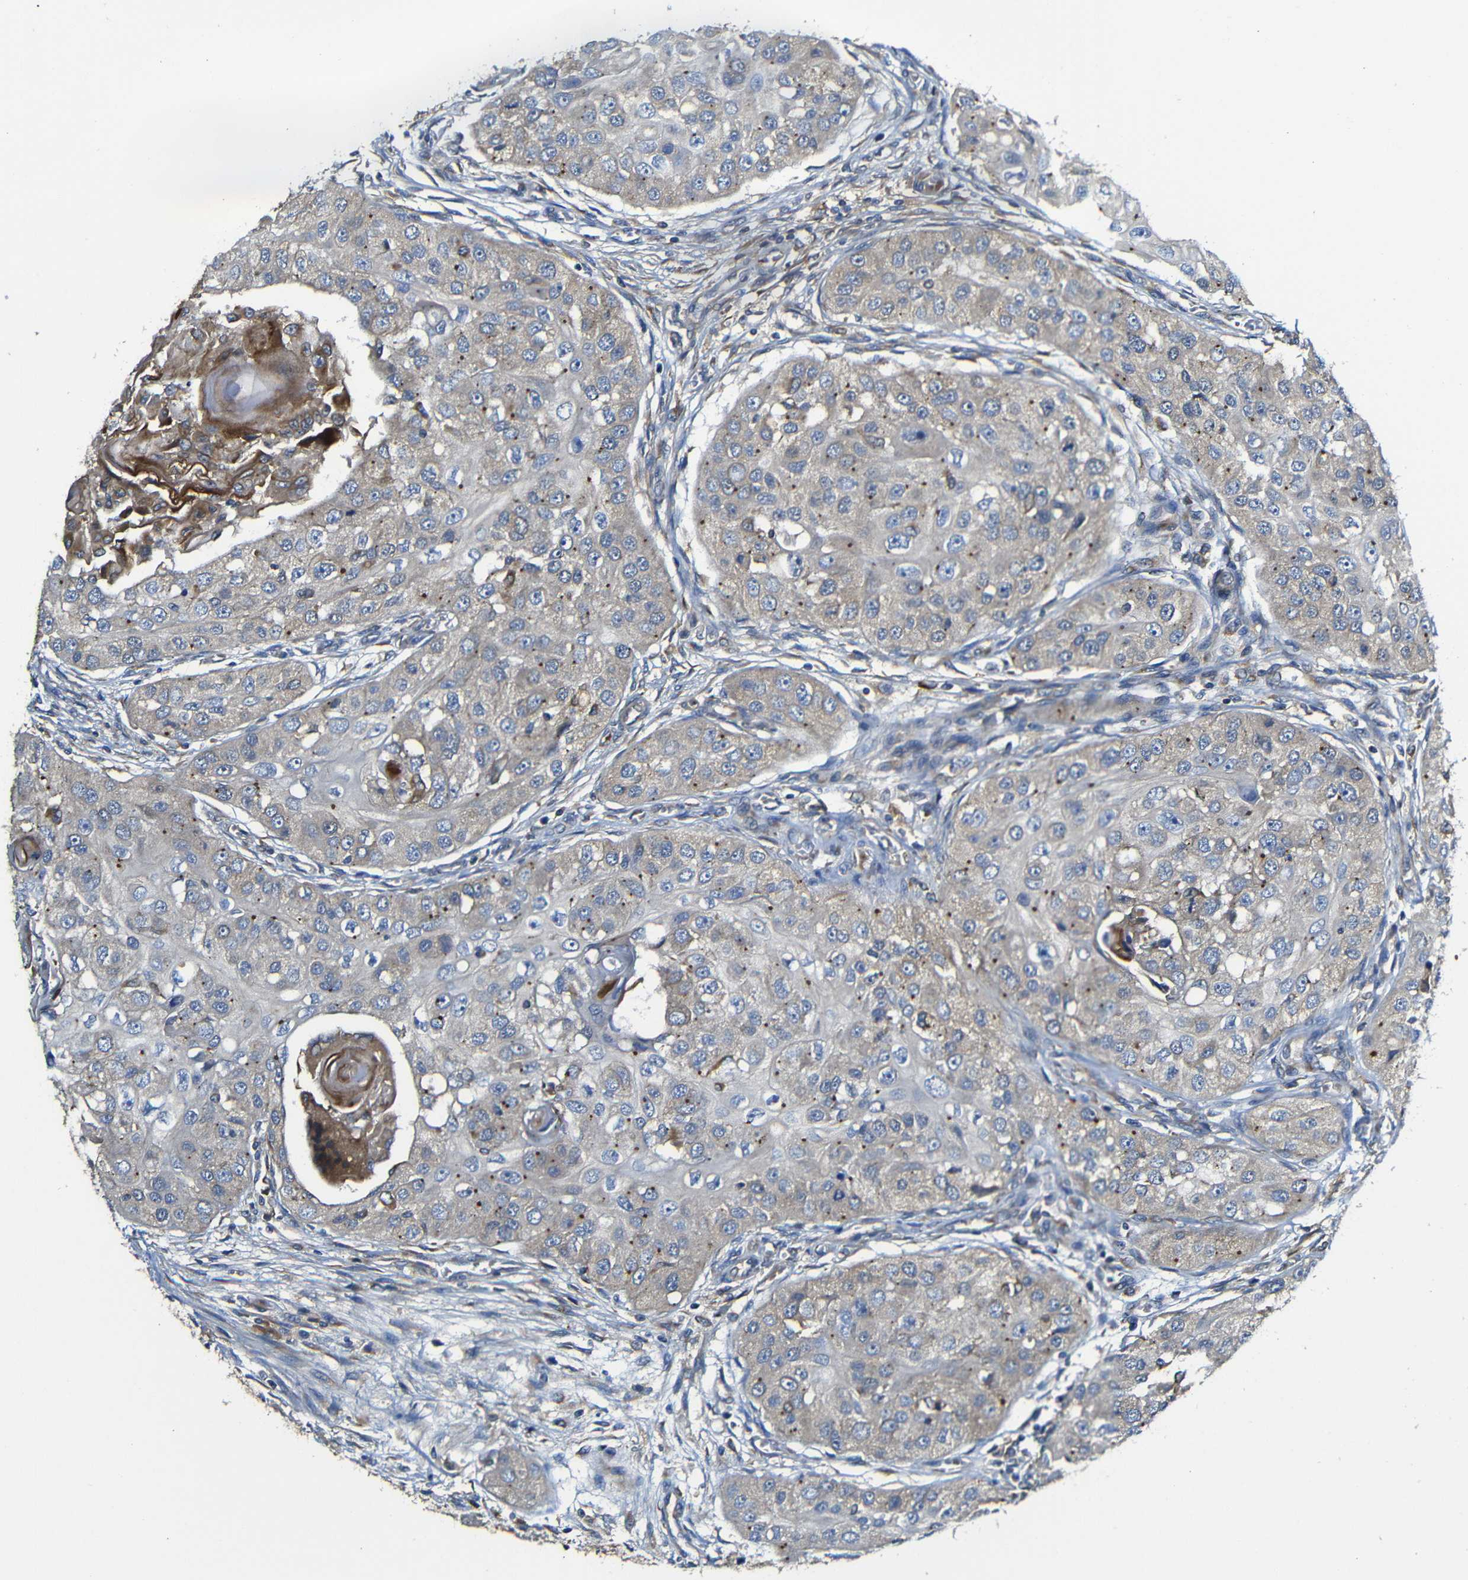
{"staining": {"intensity": "weak", "quantity": "<25%", "location": "cytoplasmic/membranous"}, "tissue": "head and neck cancer", "cell_type": "Tumor cells", "image_type": "cancer", "snomed": [{"axis": "morphology", "description": "Normal tissue, NOS"}, {"axis": "morphology", "description": "Squamous cell carcinoma, NOS"}, {"axis": "topography", "description": "Skeletal muscle"}, {"axis": "topography", "description": "Head-Neck"}], "caption": "Immunohistochemical staining of squamous cell carcinoma (head and neck) reveals no significant positivity in tumor cells.", "gene": "CLCC1", "patient": {"sex": "male", "age": 51}}